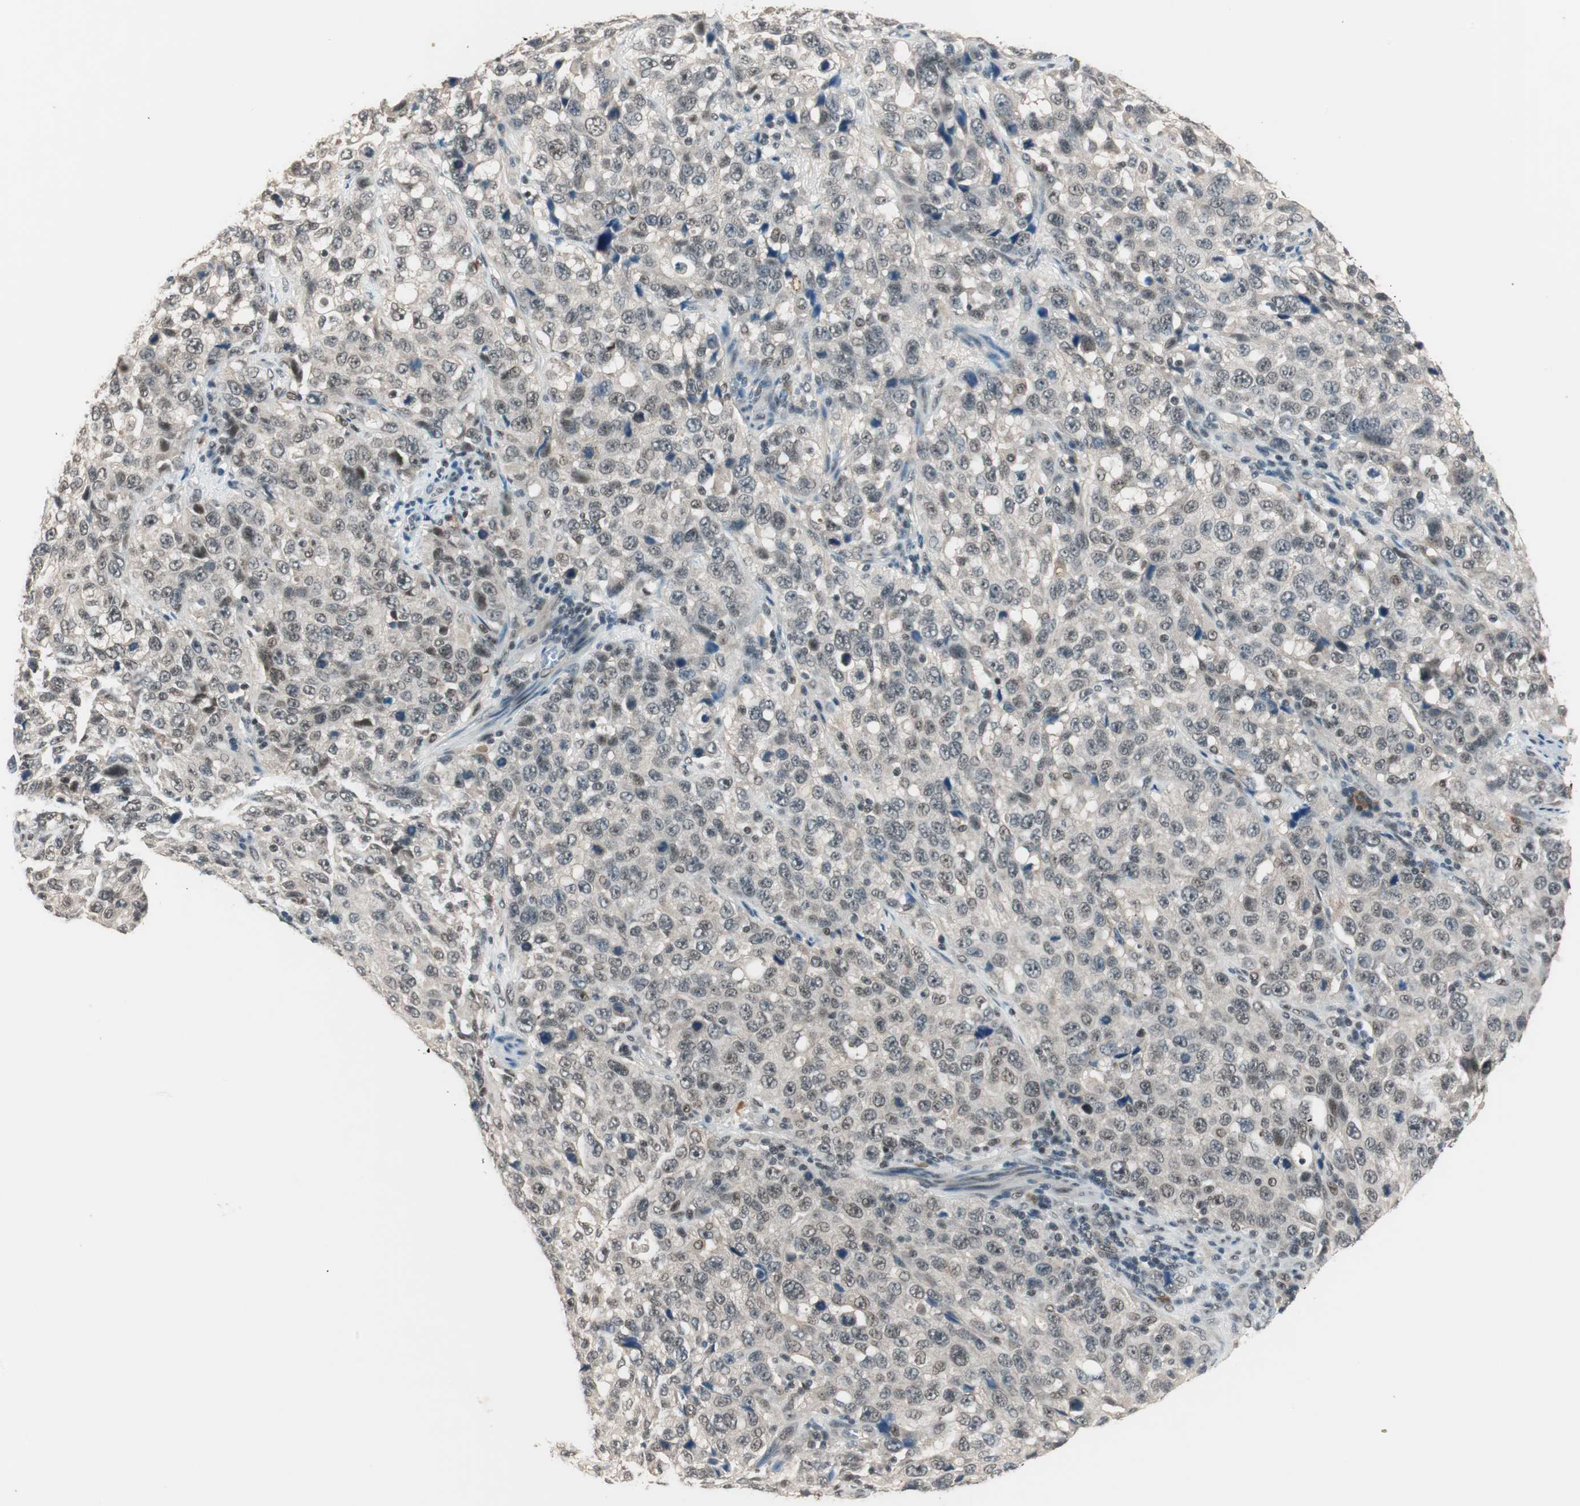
{"staining": {"intensity": "weak", "quantity": "<25%", "location": "nuclear"}, "tissue": "stomach cancer", "cell_type": "Tumor cells", "image_type": "cancer", "snomed": [{"axis": "morphology", "description": "Normal tissue, NOS"}, {"axis": "morphology", "description": "Adenocarcinoma, NOS"}, {"axis": "topography", "description": "Stomach"}], "caption": "Tumor cells show no significant positivity in stomach cancer (adenocarcinoma).", "gene": "NFRKB", "patient": {"sex": "male", "age": 48}}